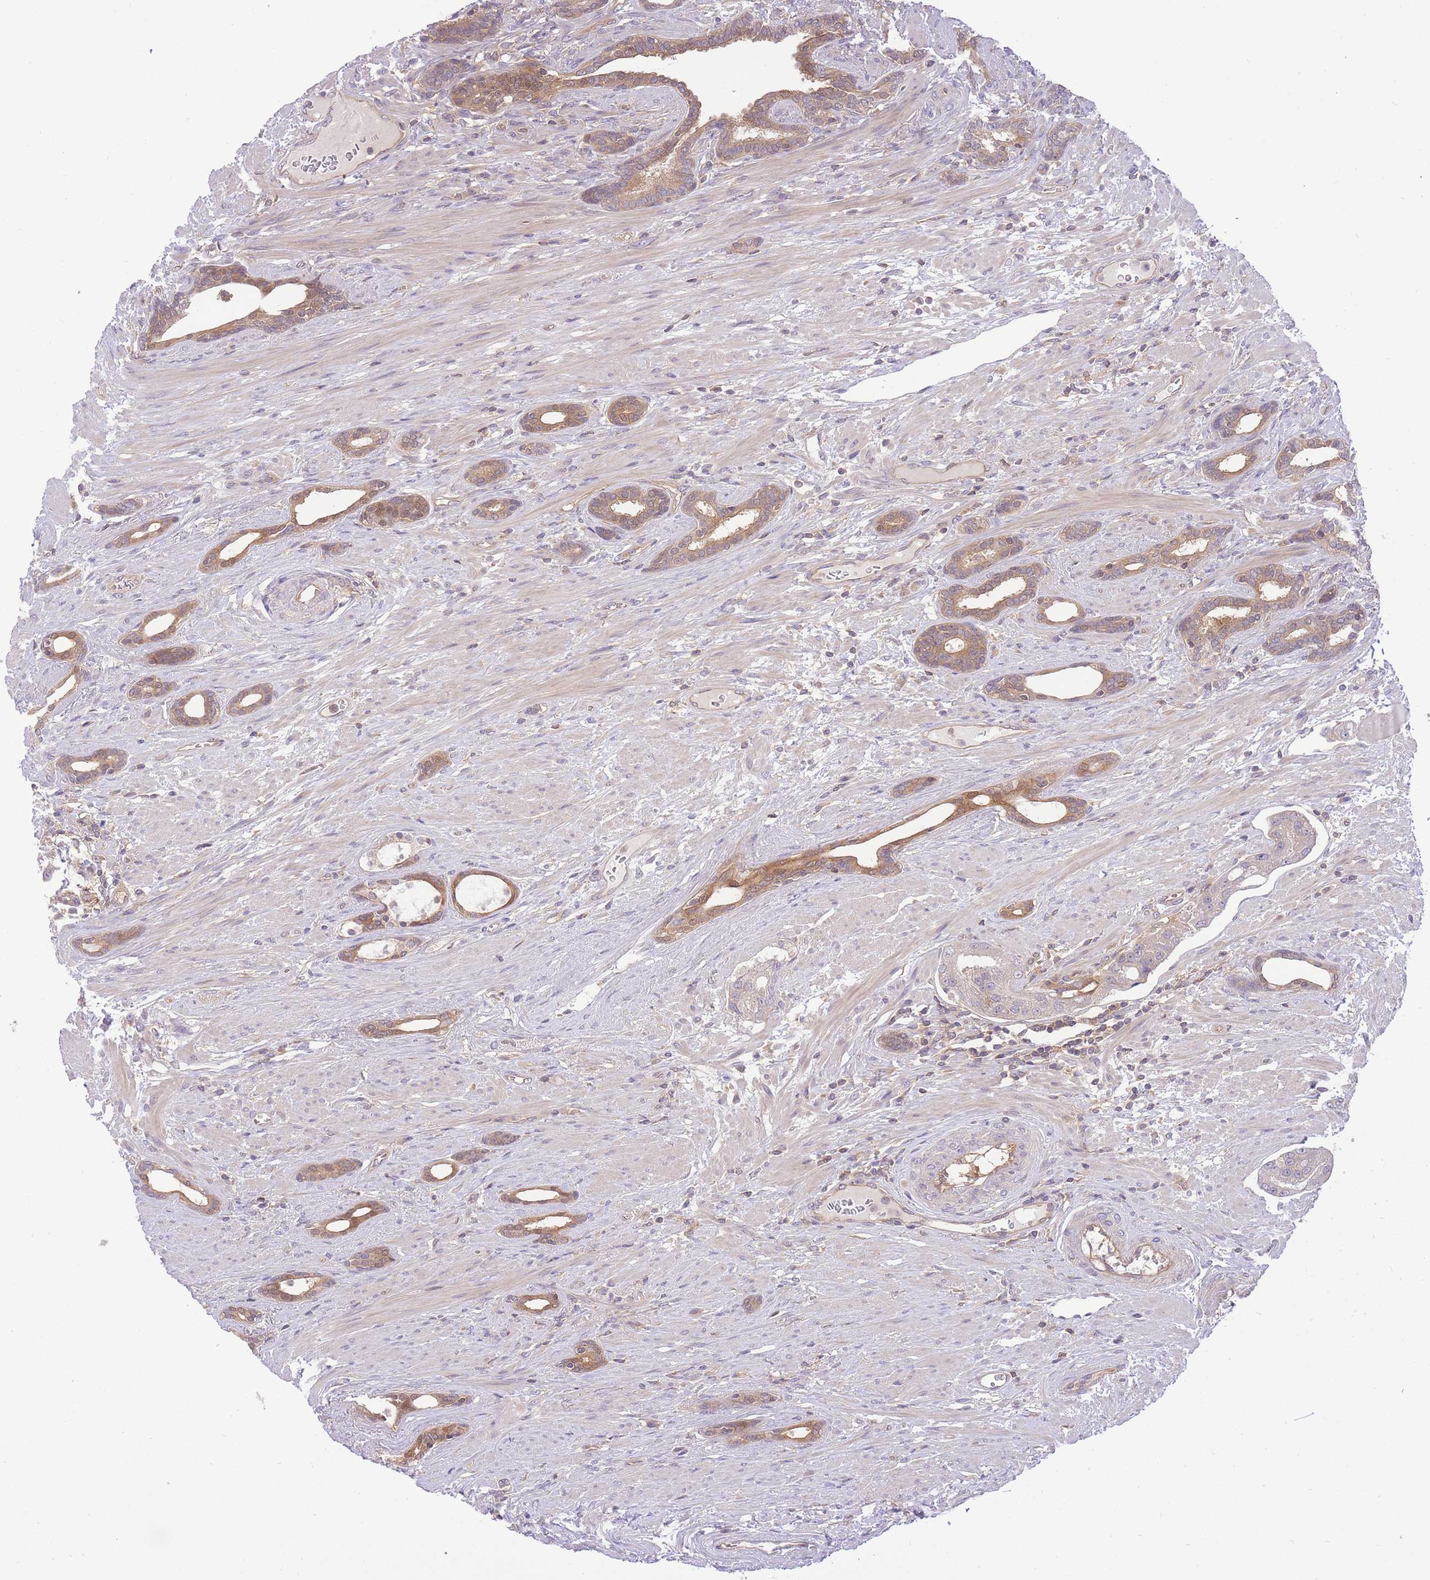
{"staining": {"intensity": "moderate", "quantity": "25%-75%", "location": "cytoplasmic/membranous"}, "tissue": "prostate cancer", "cell_type": "Tumor cells", "image_type": "cancer", "snomed": [{"axis": "morphology", "description": "Adenocarcinoma, High grade"}, {"axis": "topography", "description": "Prostate"}], "caption": "Immunohistochemistry of human adenocarcinoma (high-grade) (prostate) exhibits medium levels of moderate cytoplasmic/membranous expression in about 25%-75% of tumor cells.", "gene": "PREP", "patient": {"sex": "male", "age": 69}}